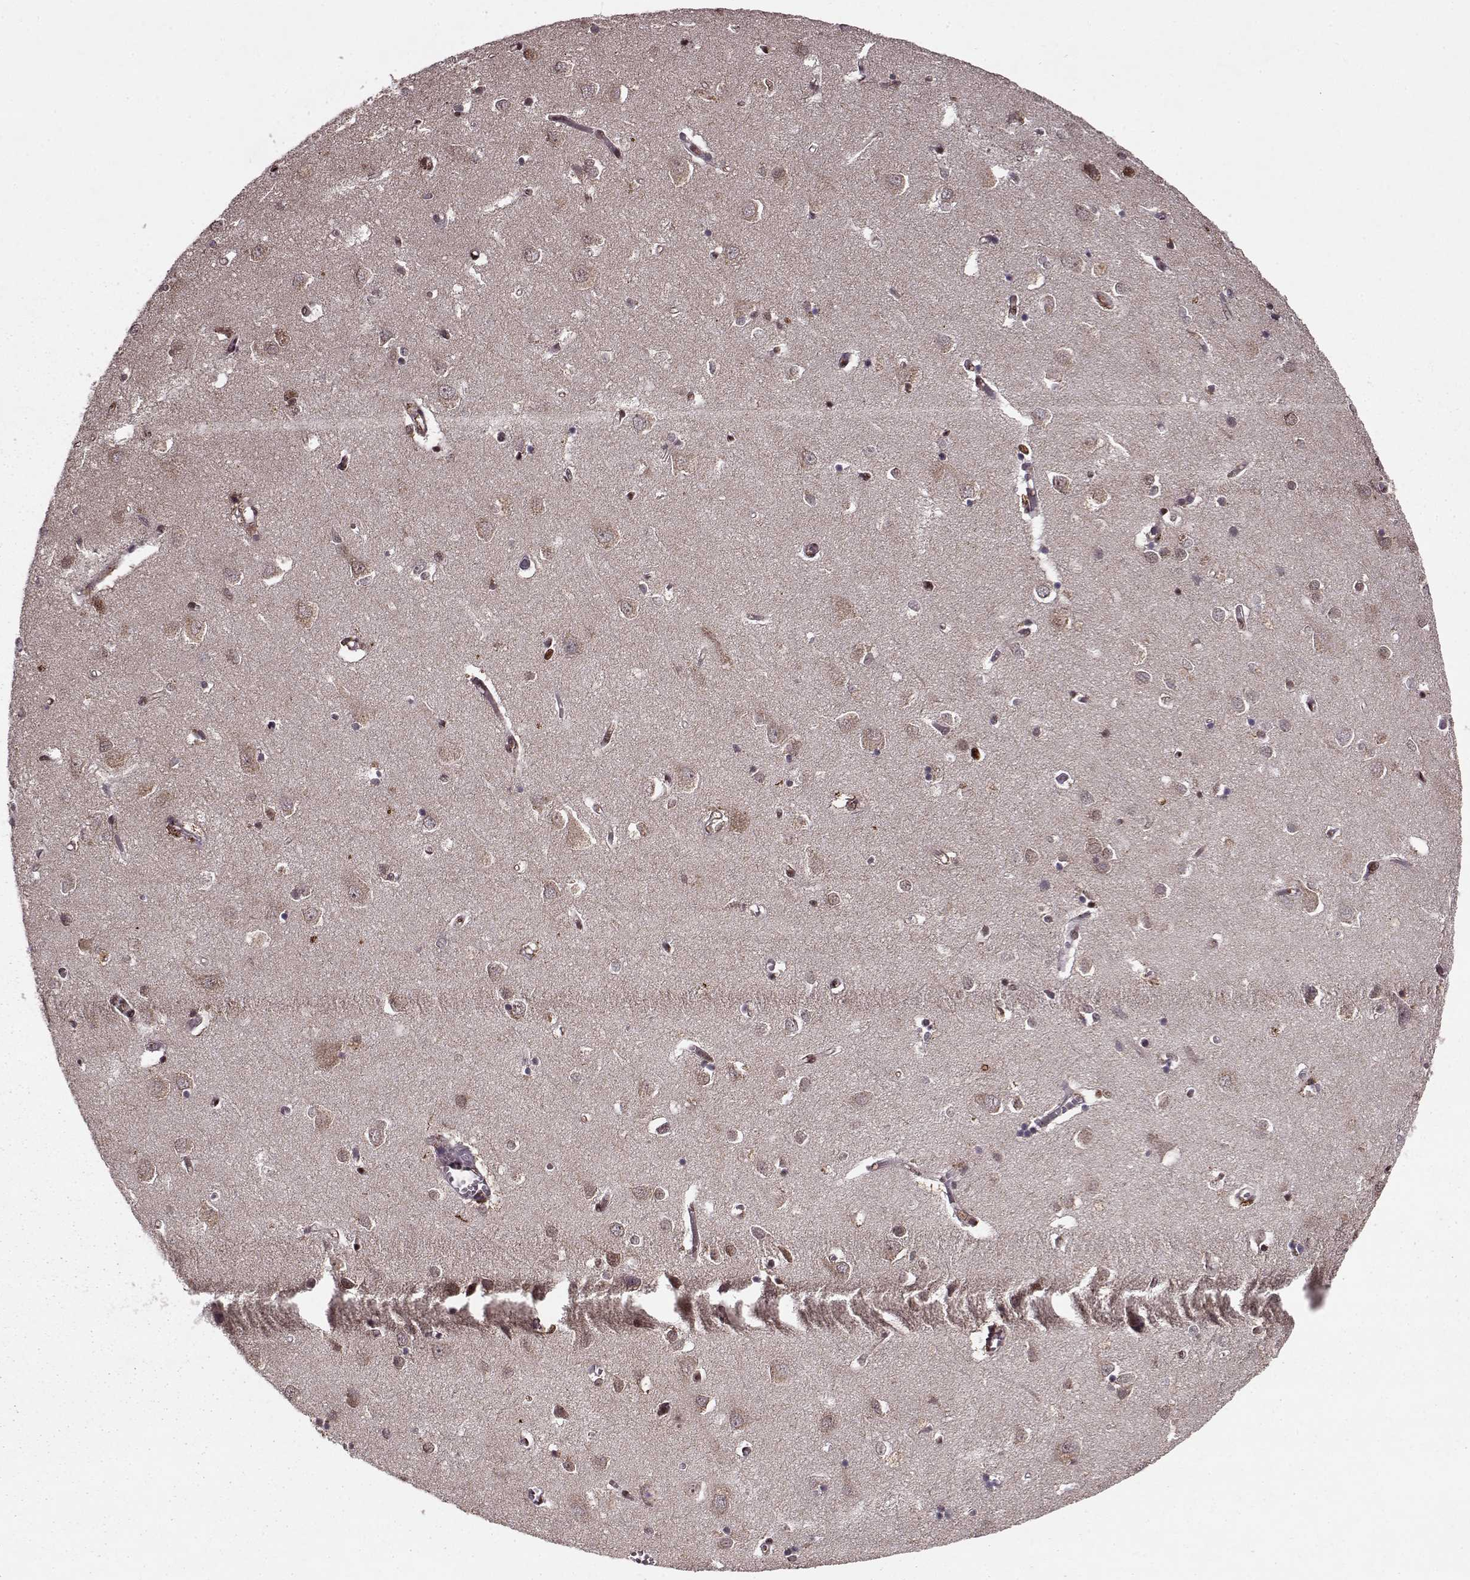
{"staining": {"intensity": "moderate", "quantity": "<25%", "location": "cytoplasmic/membranous,nuclear"}, "tissue": "cerebral cortex", "cell_type": "Endothelial cells", "image_type": "normal", "snomed": [{"axis": "morphology", "description": "Normal tissue, NOS"}, {"axis": "topography", "description": "Cerebral cortex"}], "caption": "Approximately <25% of endothelial cells in benign cerebral cortex show moderate cytoplasmic/membranous,nuclear protein expression as visualized by brown immunohistochemical staining.", "gene": "PSMA7", "patient": {"sex": "male", "age": 70}}